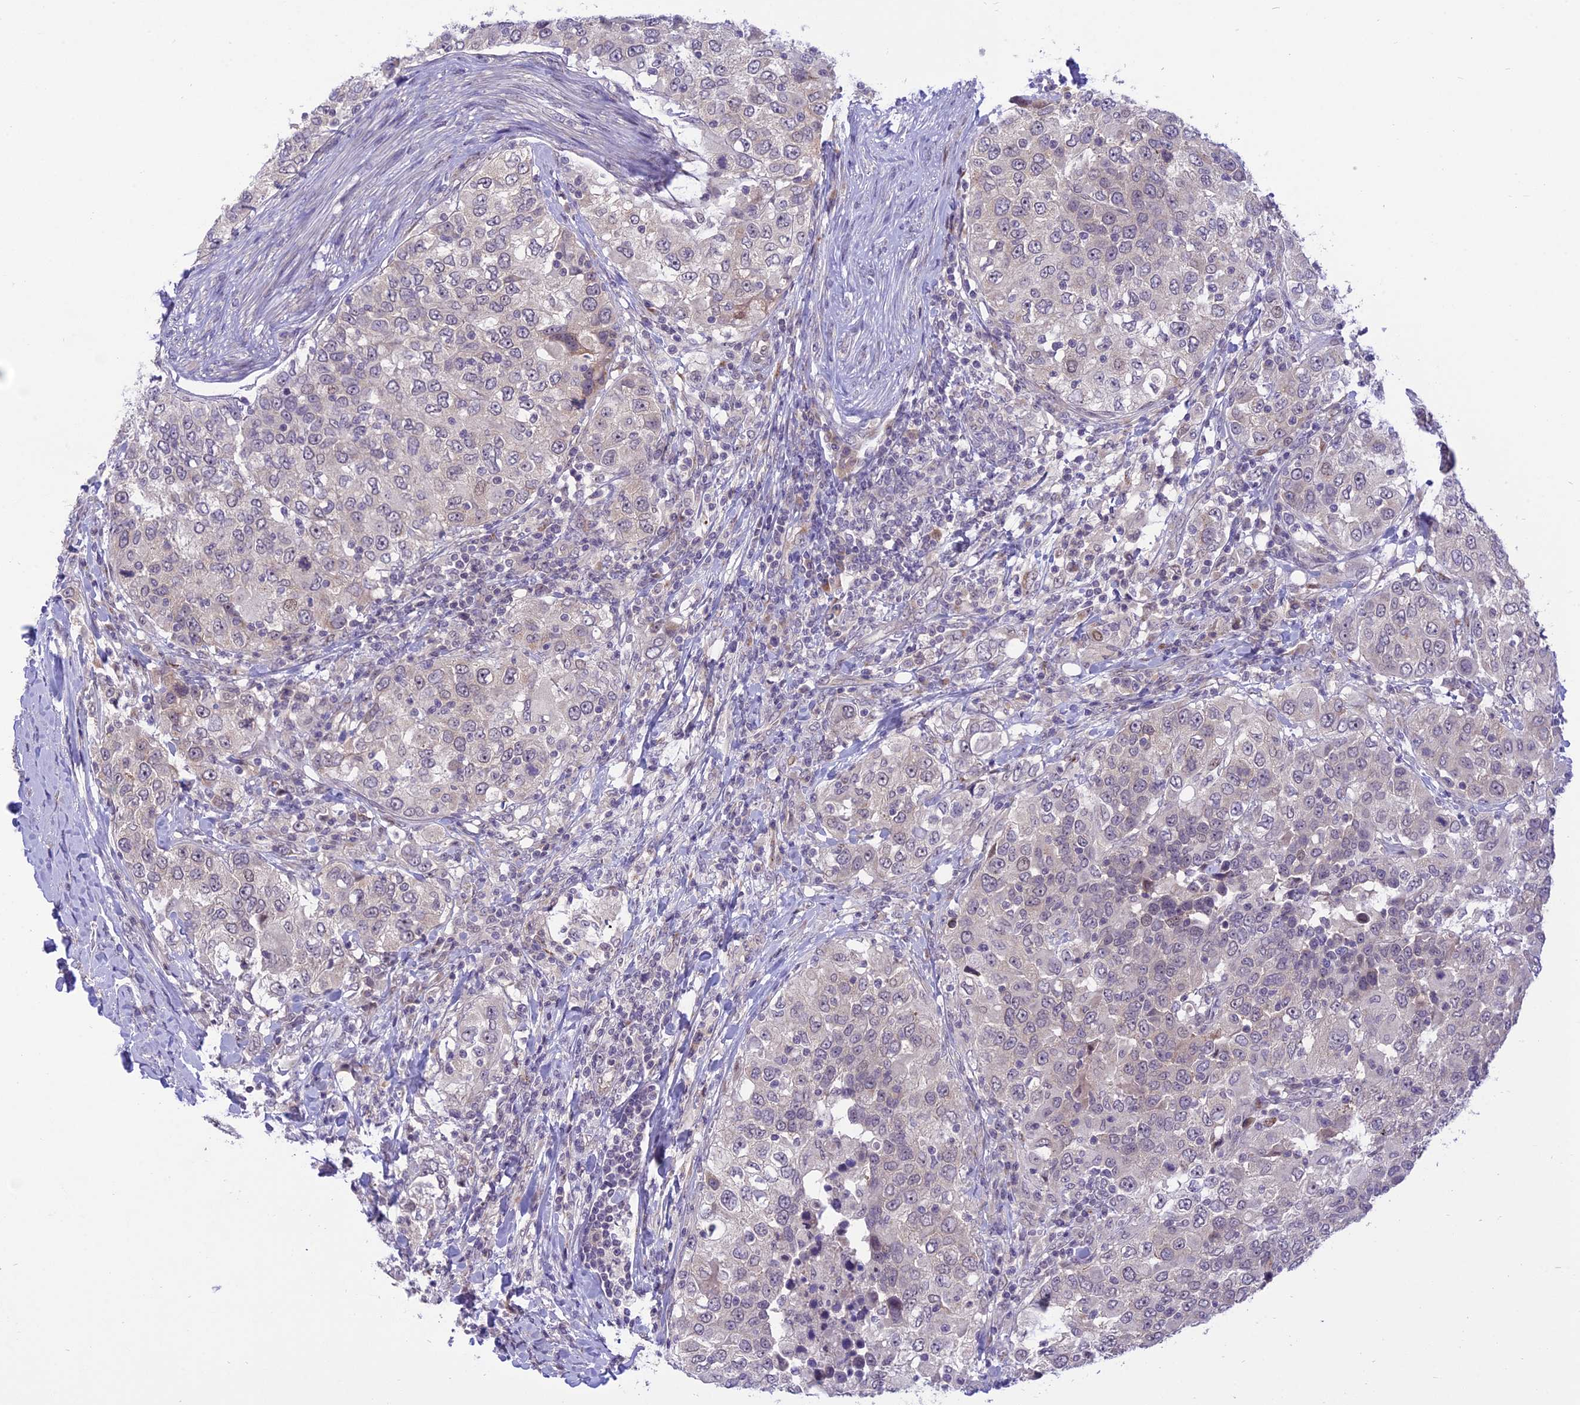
{"staining": {"intensity": "negative", "quantity": "none", "location": "none"}, "tissue": "urothelial cancer", "cell_type": "Tumor cells", "image_type": "cancer", "snomed": [{"axis": "morphology", "description": "Urothelial carcinoma, High grade"}, {"axis": "topography", "description": "Urinary bladder"}], "caption": "This is a micrograph of immunohistochemistry (IHC) staining of urothelial cancer, which shows no staining in tumor cells.", "gene": "ZNF837", "patient": {"sex": "female", "age": 80}}